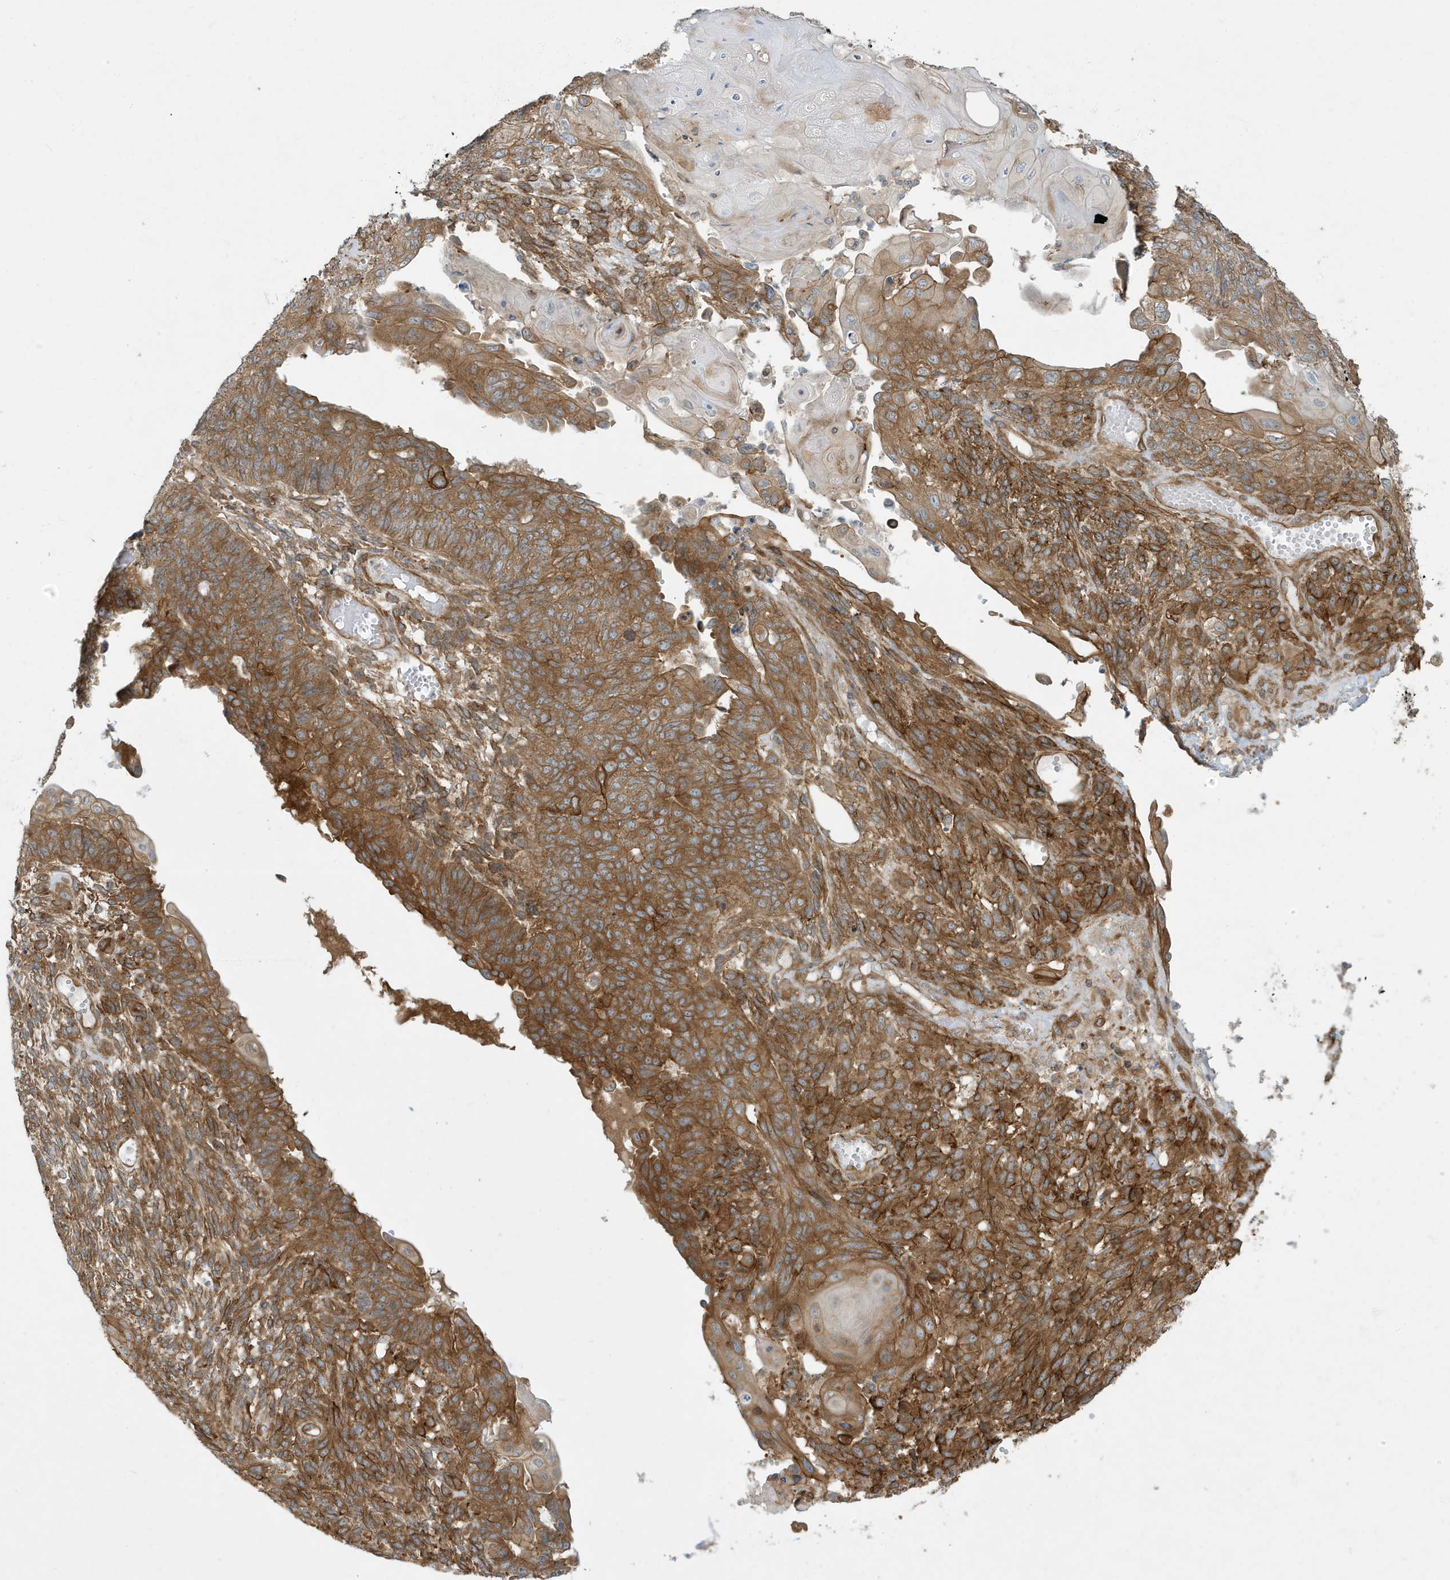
{"staining": {"intensity": "strong", "quantity": ">75%", "location": "cytoplasmic/membranous"}, "tissue": "endometrial cancer", "cell_type": "Tumor cells", "image_type": "cancer", "snomed": [{"axis": "morphology", "description": "Adenocarcinoma, NOS"}, {"axis": "topography", "description": "Endometrium"}], "caption": "The micrograph displays staining of endometrial cancer, revealing strong cytoplasmic/membranous protein expression (brown color) within tumor cells.", "gene": "ATP23", "patient": {"sex": "female", "age": 32}}